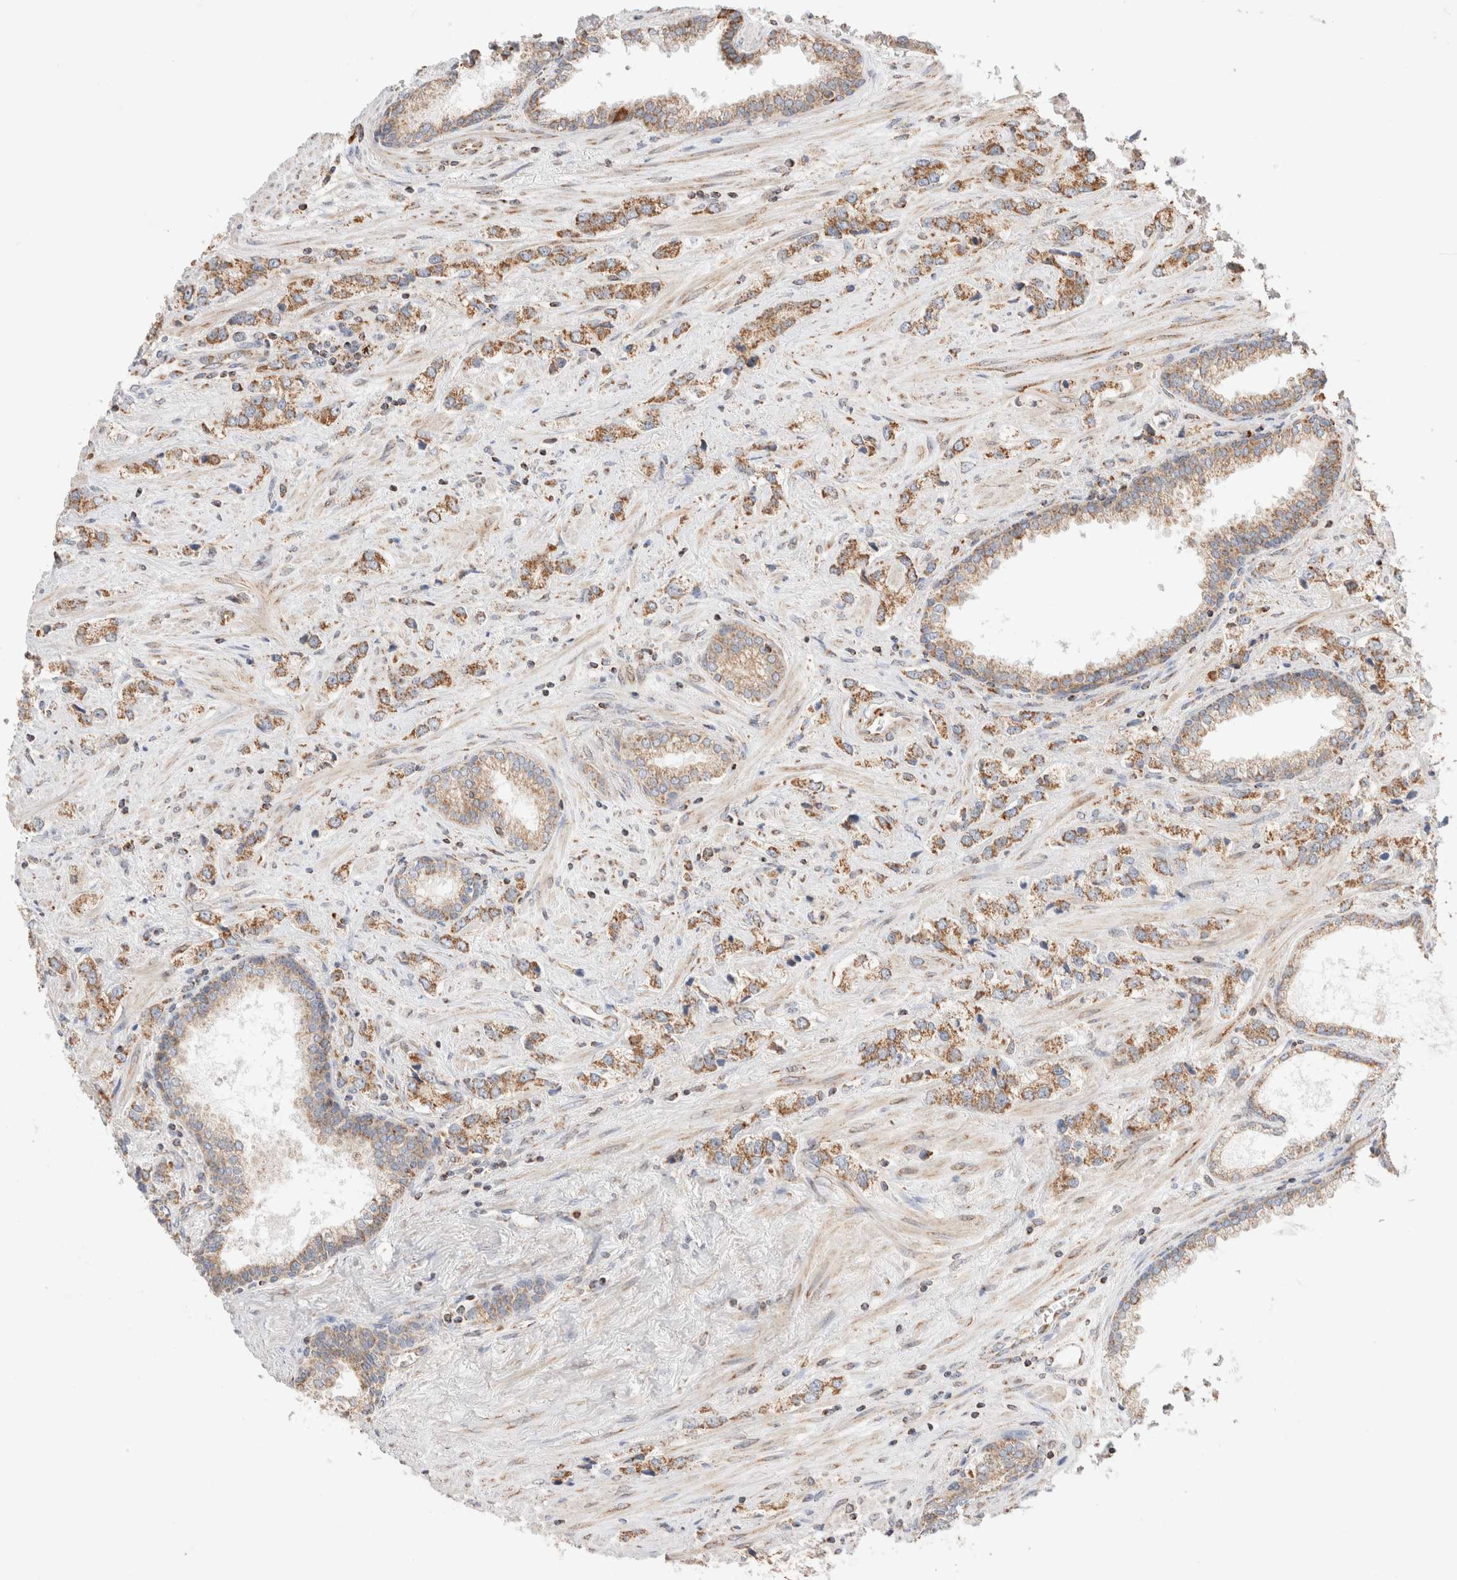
{"staining": {"intensity": "moderate", "quantity": ">75%", "location": "cytoplasmic/membranous"}, "tissue": "prostate cancer", "cell_type": "Tumor cells", "image_type": "cancer", "snomed": [{"axis": "morphology", "description": "Adenocarcinoma, High grade"}, {"axis": "topography", "description": "Prostate"}], "caption": "This is a micrograph of IHC staining of prostate cancer (adenocarcinoma (high-grade)), which shows moderate expression in the cytoplasmic/membranous of tumor cells.", "gene": "TMPPE", "patient": {"sex": "male", "age": 66}}